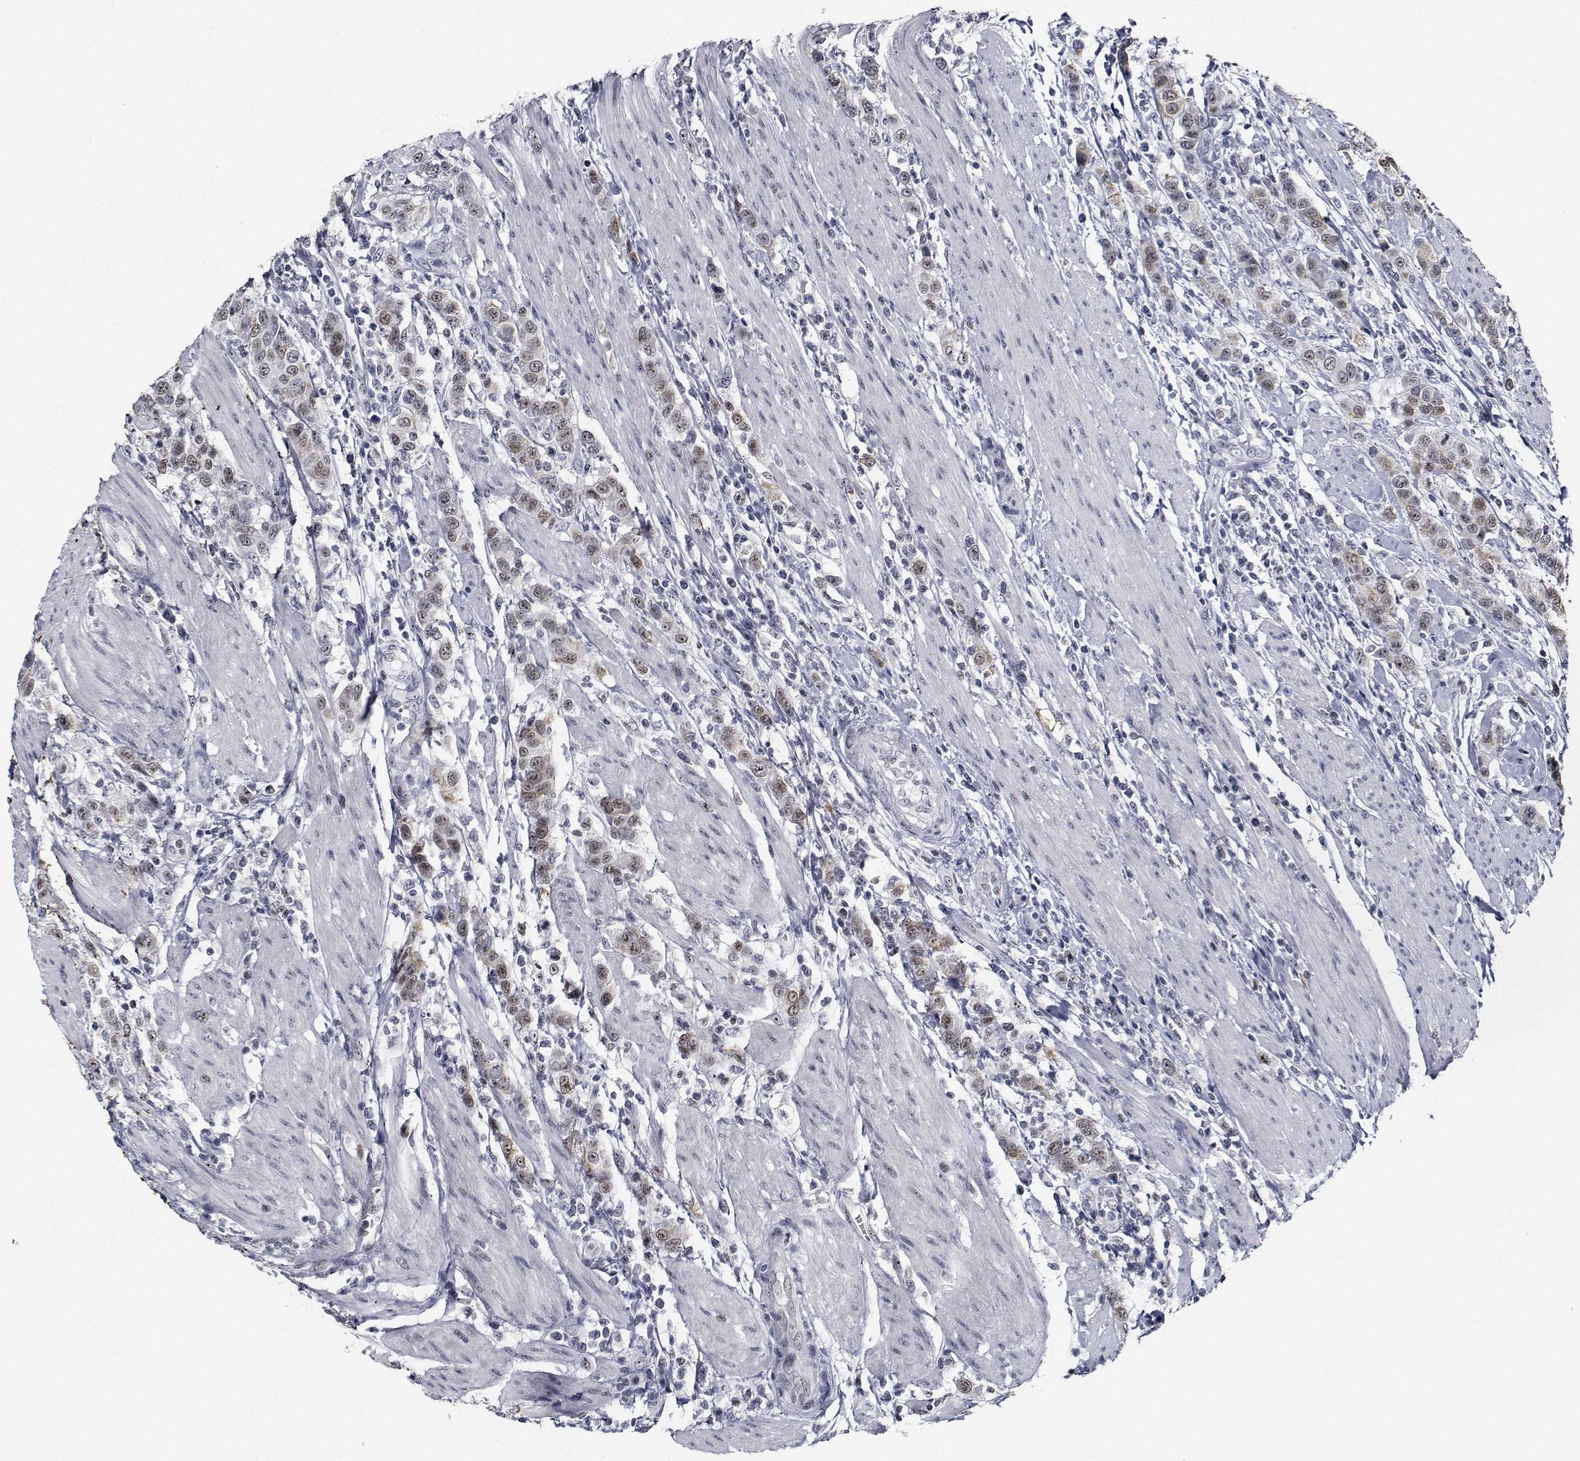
{"staining": {"intensity": "weak", "quantity": "25%-75%", "location": "cytoplasmic/membranous,nuclear"}, "tissue": "urothelial cancer", "cell_type": "Tumor cells", "image_type": "cancer", "snomed": [{"axis": "morphology", "description": "Urothelial carcinoma, High grade"}, {"axis": "topography", "description": "Urinary bladder"}], "caption": "IHC of urothelial cancer exhibits low levels of weak cytoplasmic/membranous and nuclear positivity in about 25%-75% of tumor cells. (DAB IHC with brightfield microscopy, high magnification).", "gene": "NVL", "patient": {"sex": "female", "age": 58}}